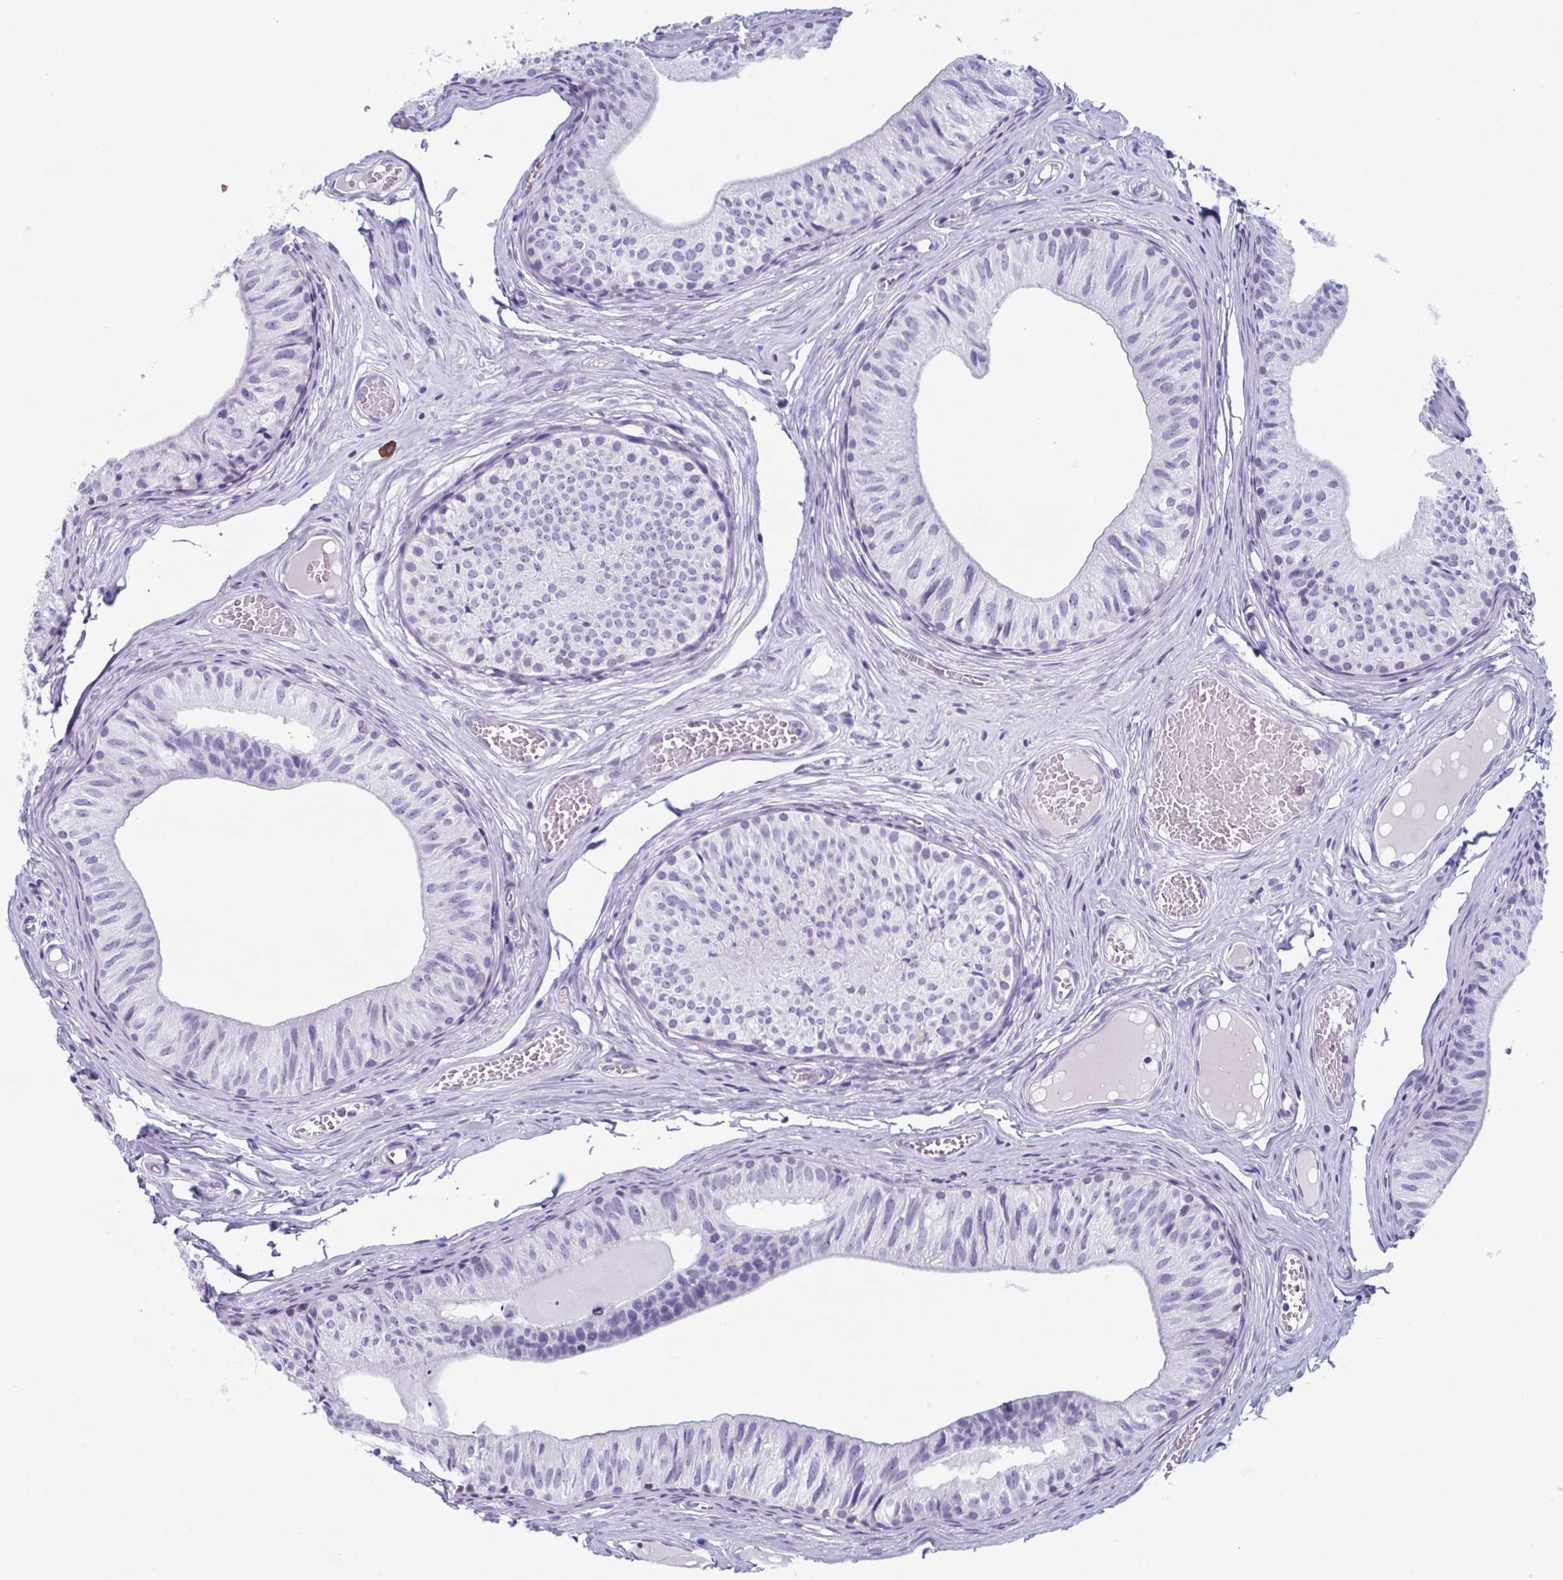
{"staining": {"intensity": "negative", "quantity": "none", "location": "none"}, "tissue": "epididymis", "cell_type": "Glandular cells", "image_type": "normal", "snomed": [{"axis": "morphology", "description": "Normal tissue, NOS"}, {"axis": "topography", "description": "Epididymis"}], "caption": "Immunohistochemistry (IHC) histopathology image of benign epididymis stained for a protein (brown), which shows no positivity in glandular cells. The staining was performed using DAB (3,3'-diaminobenzidine) to visualize the protein expression in brown, while the nuclei were stained in blue with hematoxylin (Magnification: 20x).", "gene": "ZFP64", "patient": {"sex": "male", "age": 25}}